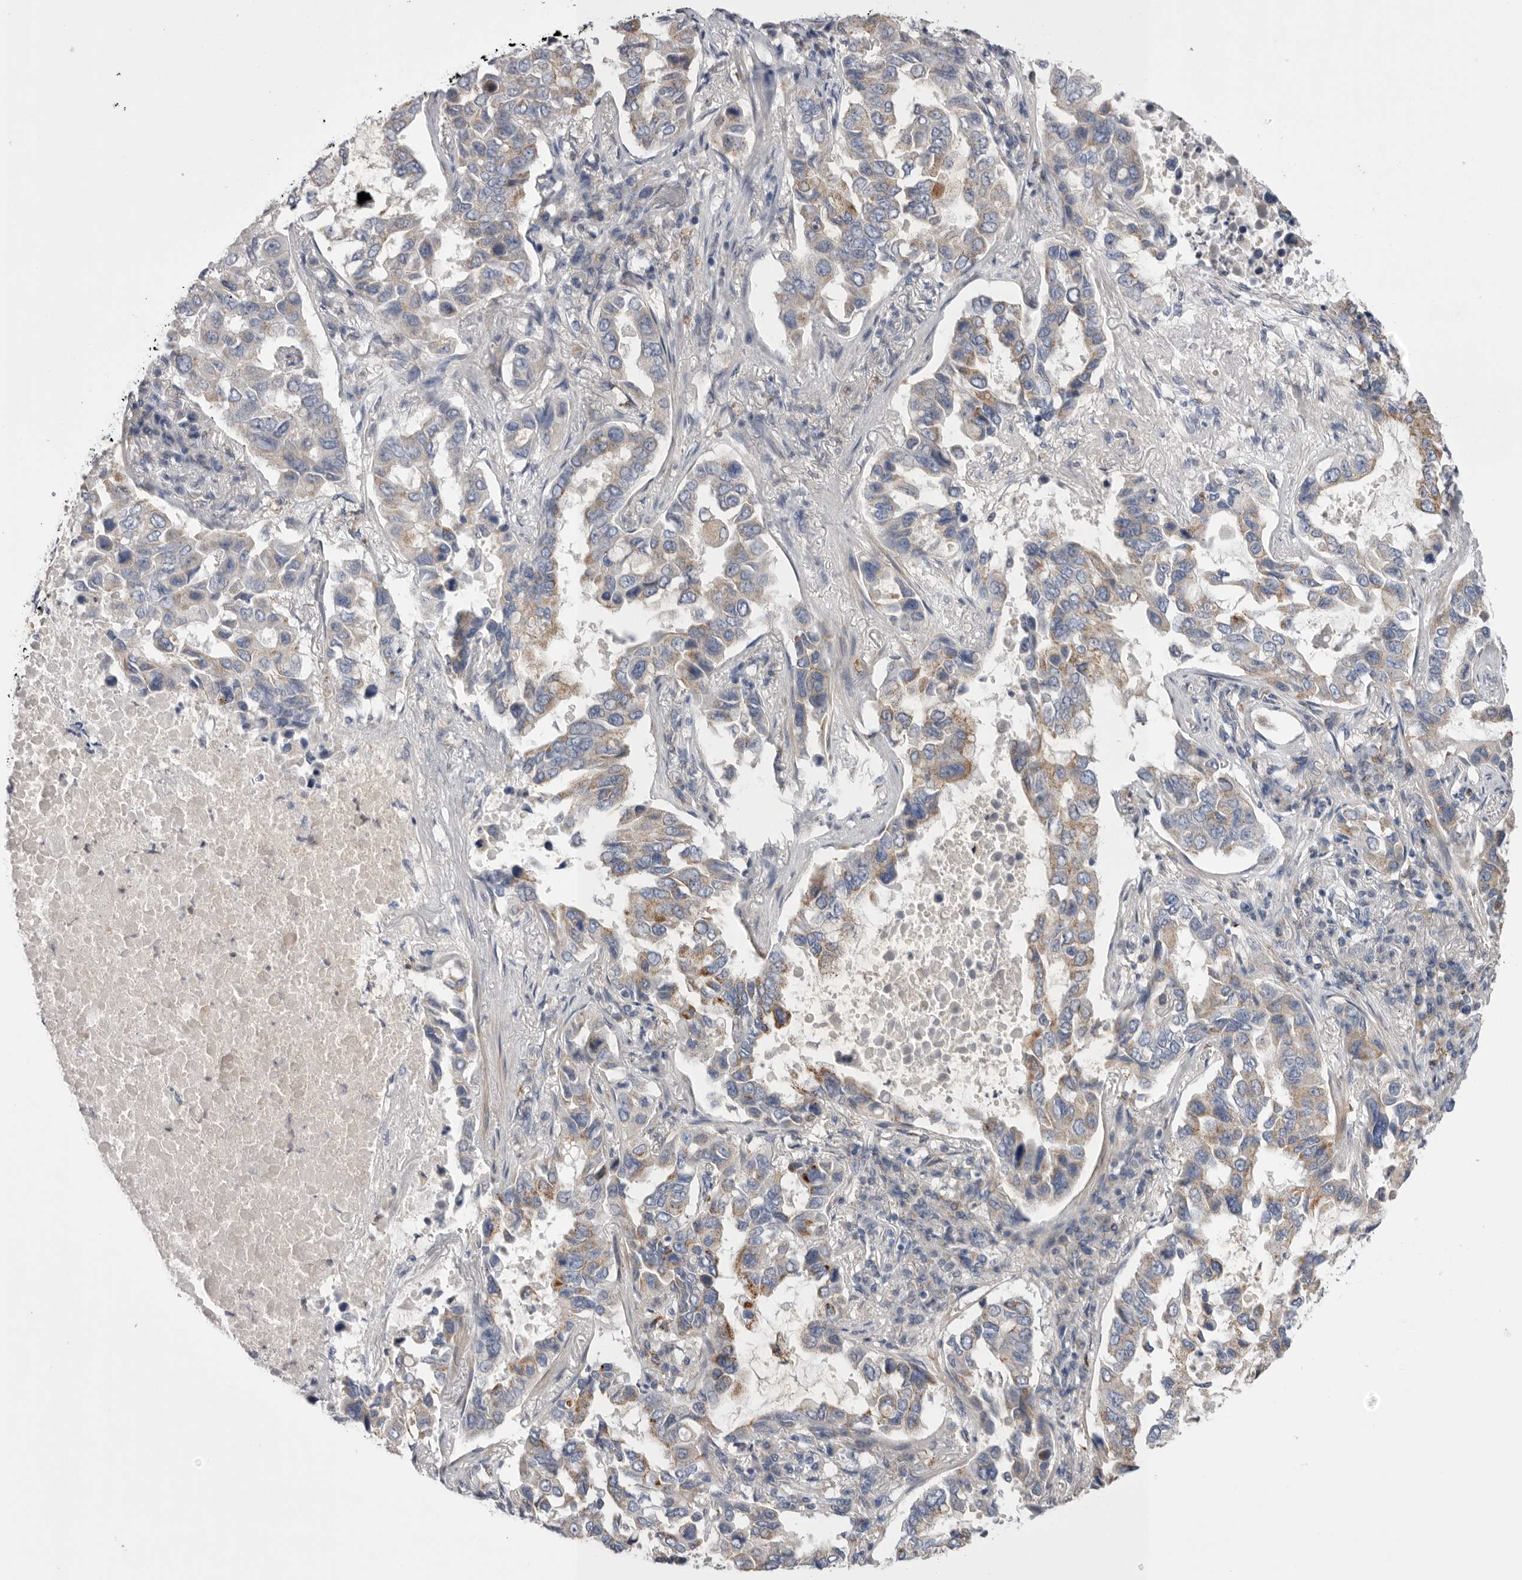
{"staining": {"intensity": "moderate", "quantity": "<25%", "location": "cytoplasmic/membranous"}, "tissue": "lung cancer", "cell_type": "Tumor cells", "image_type": "cancer", "snomed": [{"axis": "morphology", "description": "Adenocarcinoma, NOS"}, {"axis": "topography", "description": "Lung"}], "caption": "Immunohistochemical staining of human adenocarcinoma (lung) reveals moderate cytoplasmic/membranous protein positivity in about <25% of tumor cells.", "gene": "CCDC126", "patient": {"sex": "male", "age": 64}}